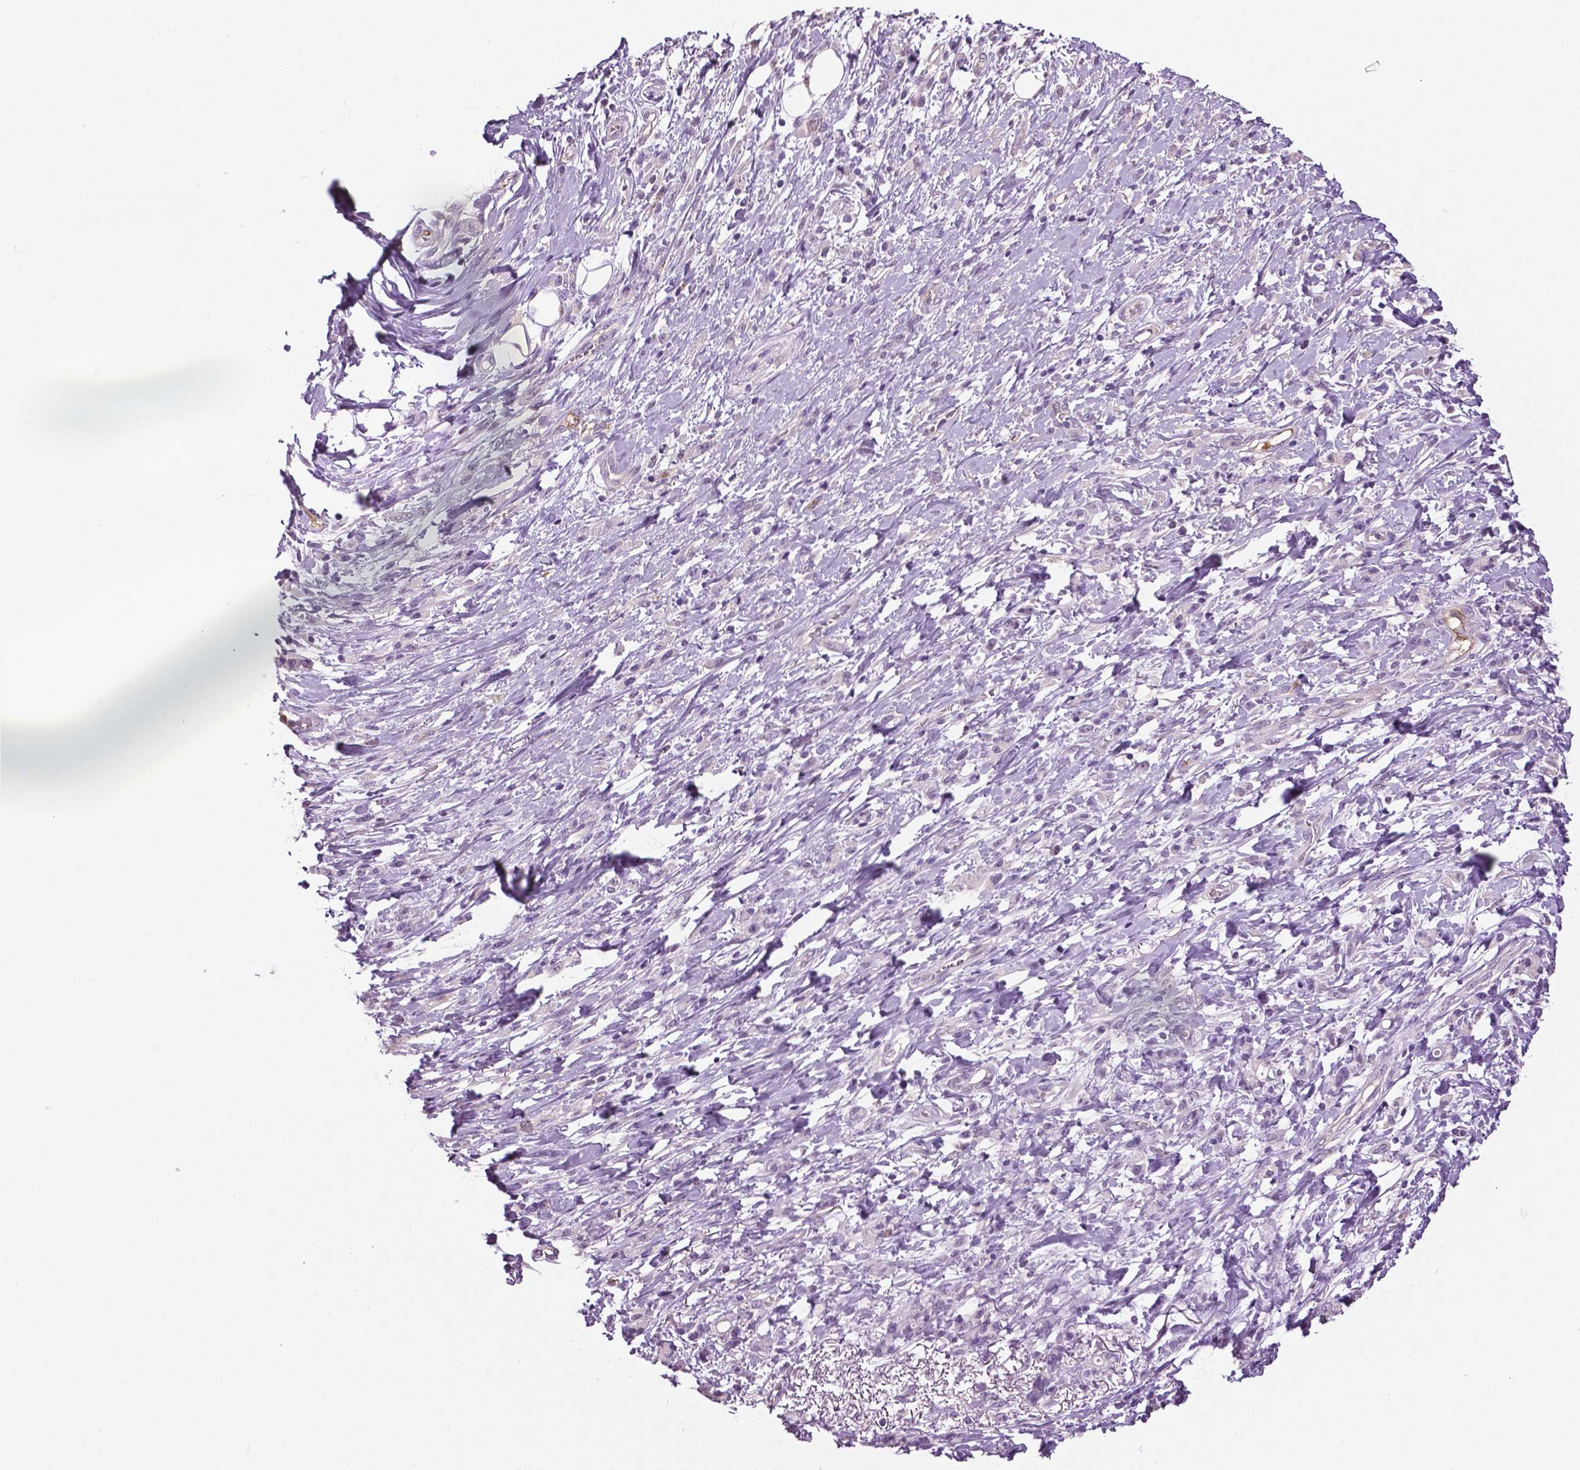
{"staining": {"intensity": "negative", "quantity": "none", "location": "none"}, "tissue": "stomach cancer", "cell_type": "Tumor cells", "image_type": "cancer", "snomed": [{"axis": "morphology", "description": "Adenocarcinoma, NOS"}, {"axis": "topography", "description": "Stomach"}], "caption": "A histopathology image of stomach cancer (adenocarcinoma) stained for a protein demonstrates no brown staining in tumor cells. Brightfield microscopy of immunohistochemistry (IHC) stained with DAB (3,3'-diaminobenzidine) (brown) and hematoxylin (blue), captured at high magnification.", "gene": "PTPN5", "patient": {"sex": "female", "age": 84}}